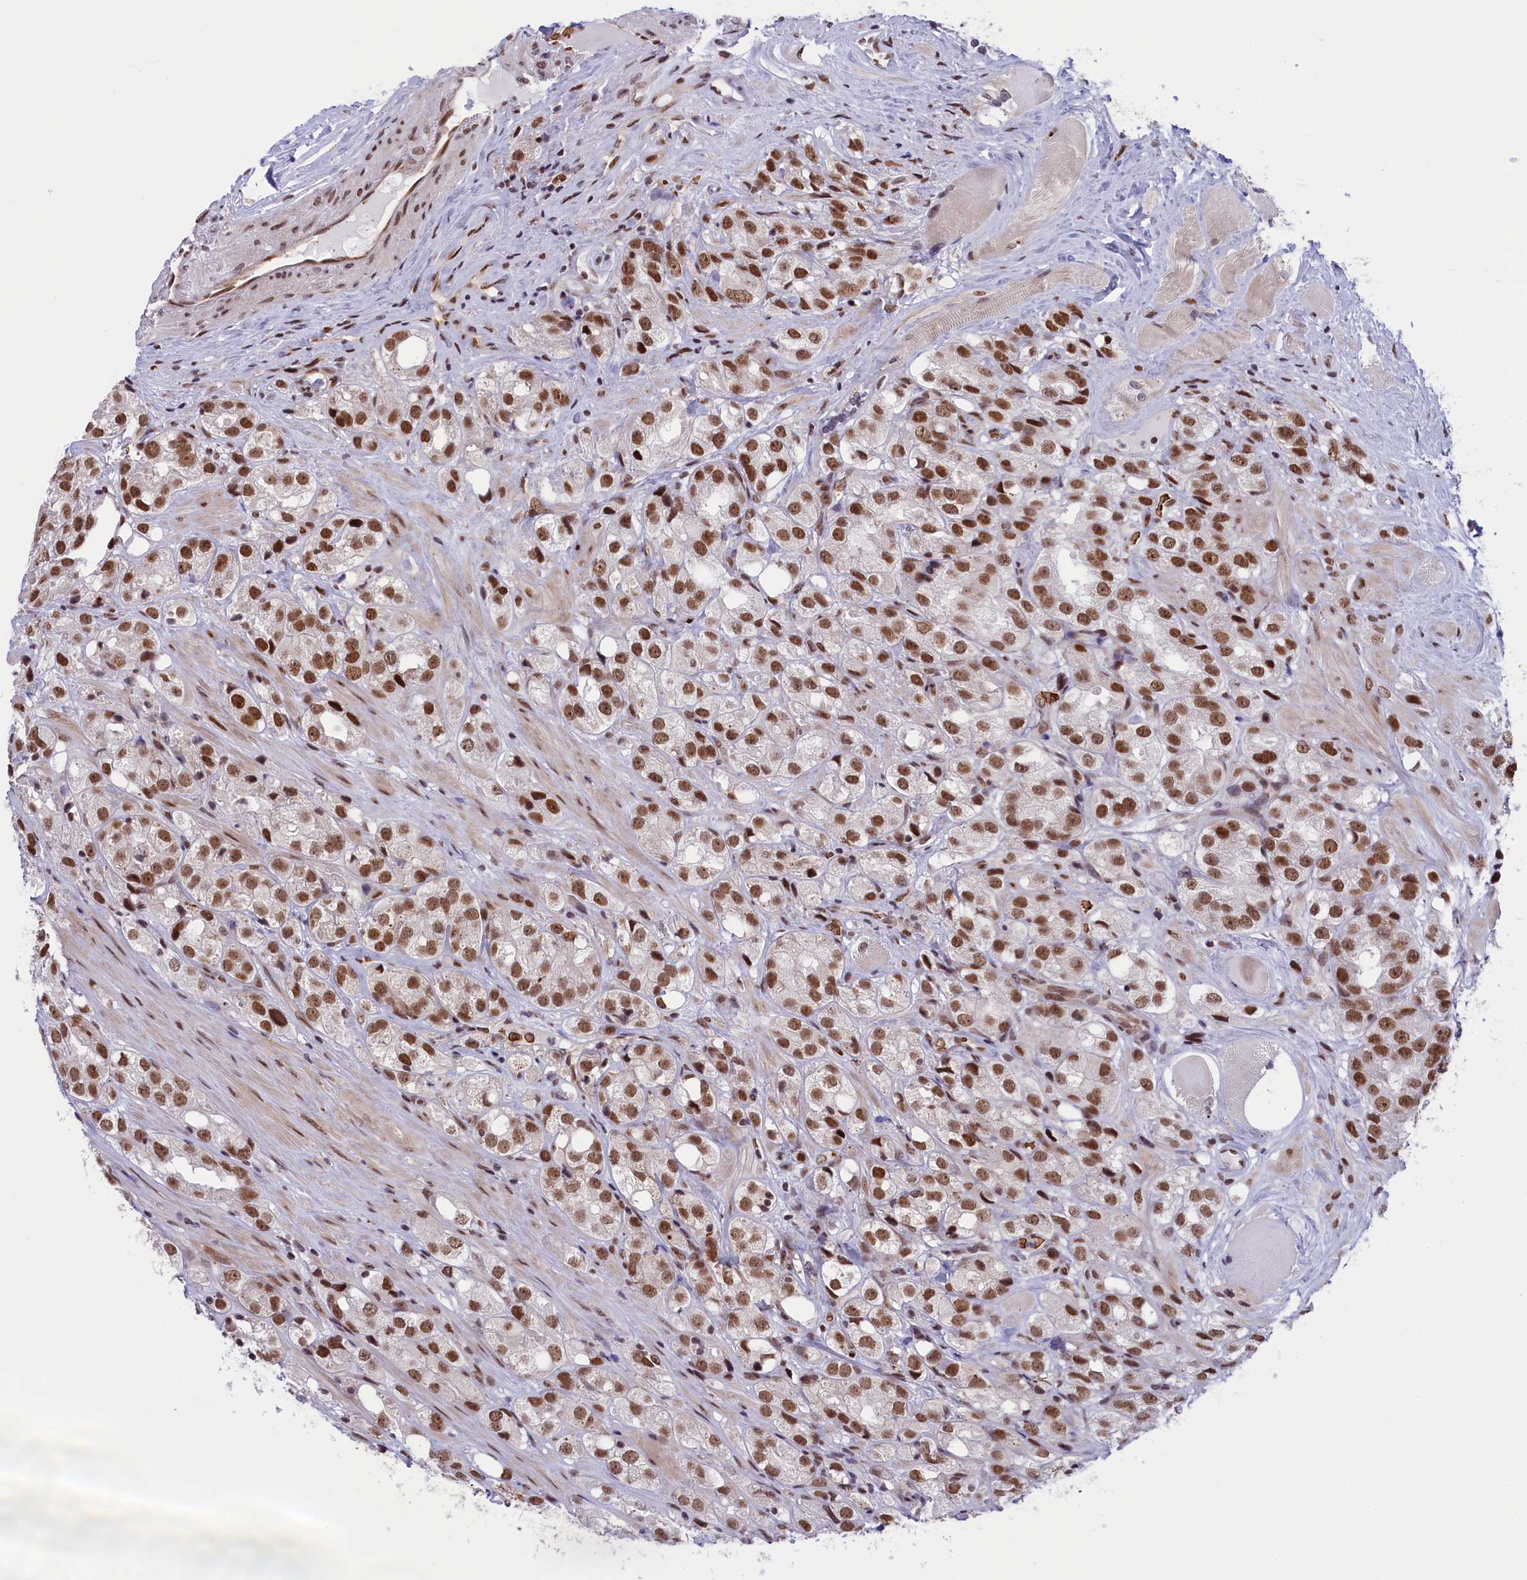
{"staining": {"intensity": "moderate", "quantity": ">75%", "location": "nuclear"}, "tissue": "prostate cancer", "cell_type": "Tumor cells", "image_type": "cancer", "snomed": [{"axis": "morphology", "description": "Adenocarcinoma, NOS"}, {"axis": "topography", "description": "Prostate"}], "caption": "Adenocarcinoma (prostate) stained for a protein demonstrates moderate nuclear positivity in tumor cells.", "gene": "MPHOSPH8", "patient": {"sex": "male", "age": 79}}